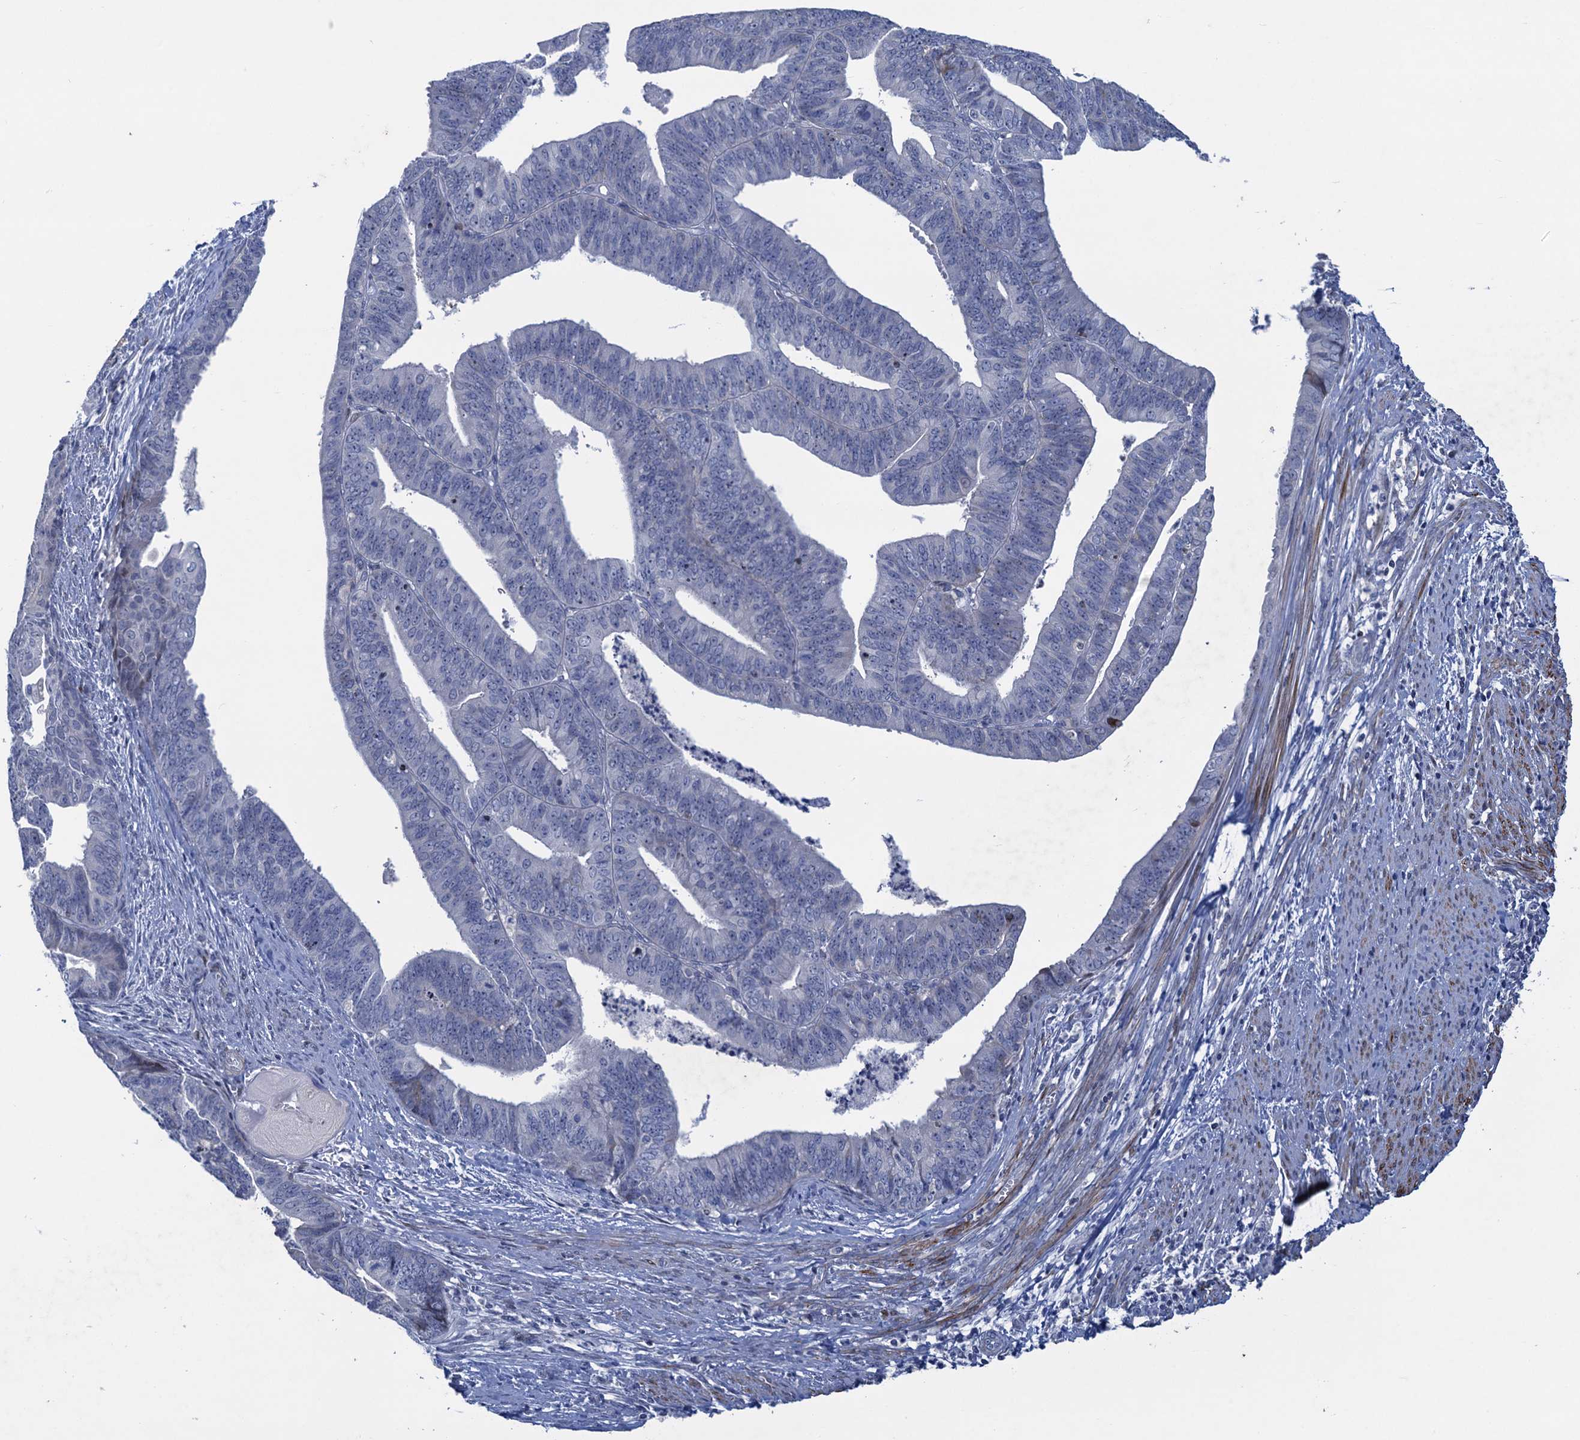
{"staining": {"intensity": "negative", "quantity": "none", "location": "none"}, "tissue": "endometrial cancer", "cell_type": "Tumor cells", "image_type": "cancer", "snomed": [{"axis": "morphology", "description": "Adenocarcinoma, NOS"}, {"axis": "topography", "description": "Endometrium"}], "caption": "IHC micrograph of neoplastic tissue: endometrial adenocarcinoma stained with DAB (3,3'-diaminobenzidine) exhibits no significant protein positivity in tumor cells. The staining was performed using DAB (3,3'-diaminobenzidine) to visualize the protein expression in brown, while the nuclei were stained in blue with hematoxylin (Magnification: 20x).", "gene": "ESYT3", "patient": {"sex": "female", "age": 73}}